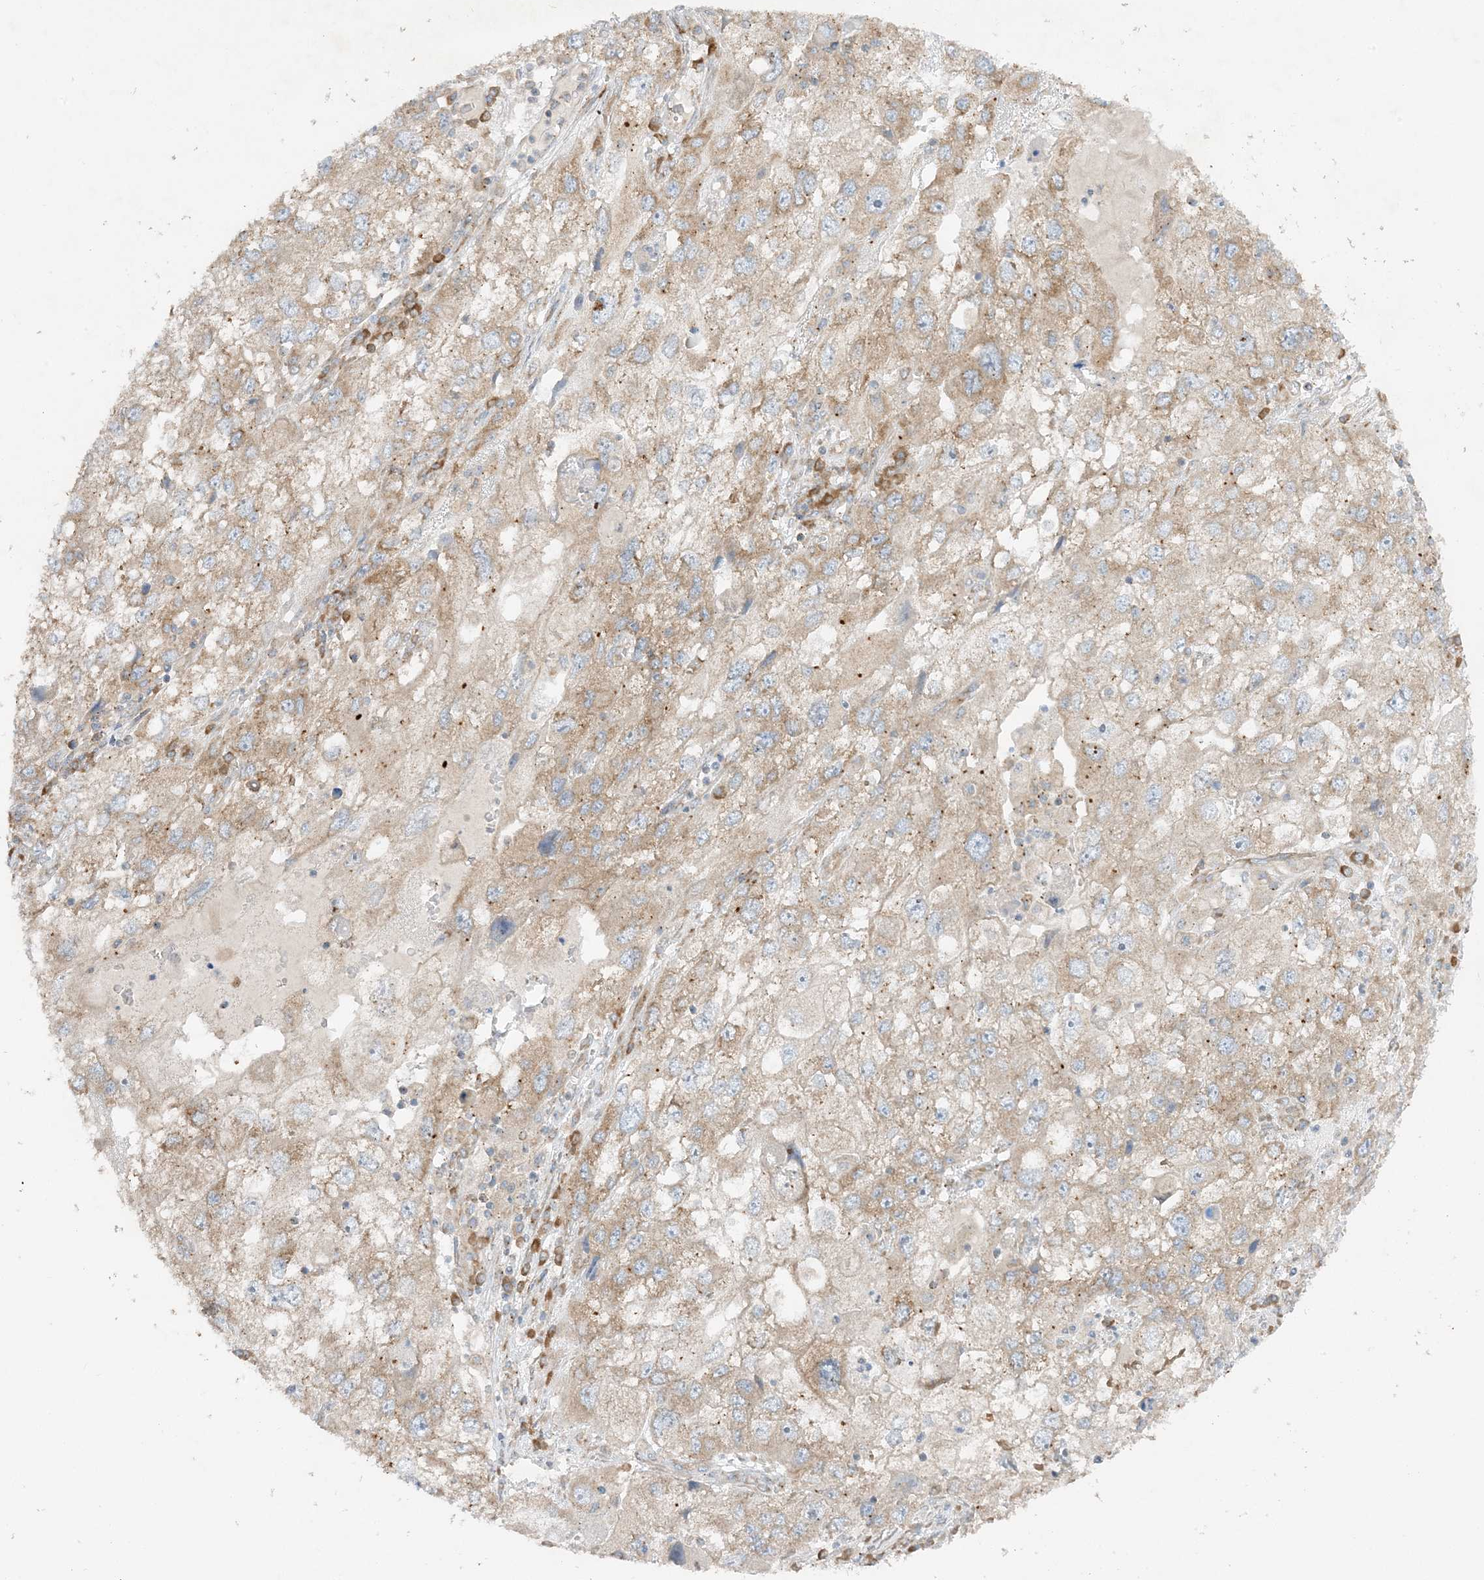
{"staining": {"intensity": "moderate", "quantity": "25%-75%", "location": "cytoplasmic/membranous"}, "tissue": "endometrial cancer", "cell_type": "Tumor cells", "image_type": "cancer", "snomed": [{"axis": "morphology", "description": "Adenocarcinoma, NOS"}, {"axis": "topography", "description": "Endometrium"}], "caption": "Protein staining reveals moderate cytoplasmic/membranous staining in about 25%-75% of tumor cells in endometrial cancer (adenocarcinoma).", "gene": "RPP40", "patient": {"sex": "female", "age": 49}}